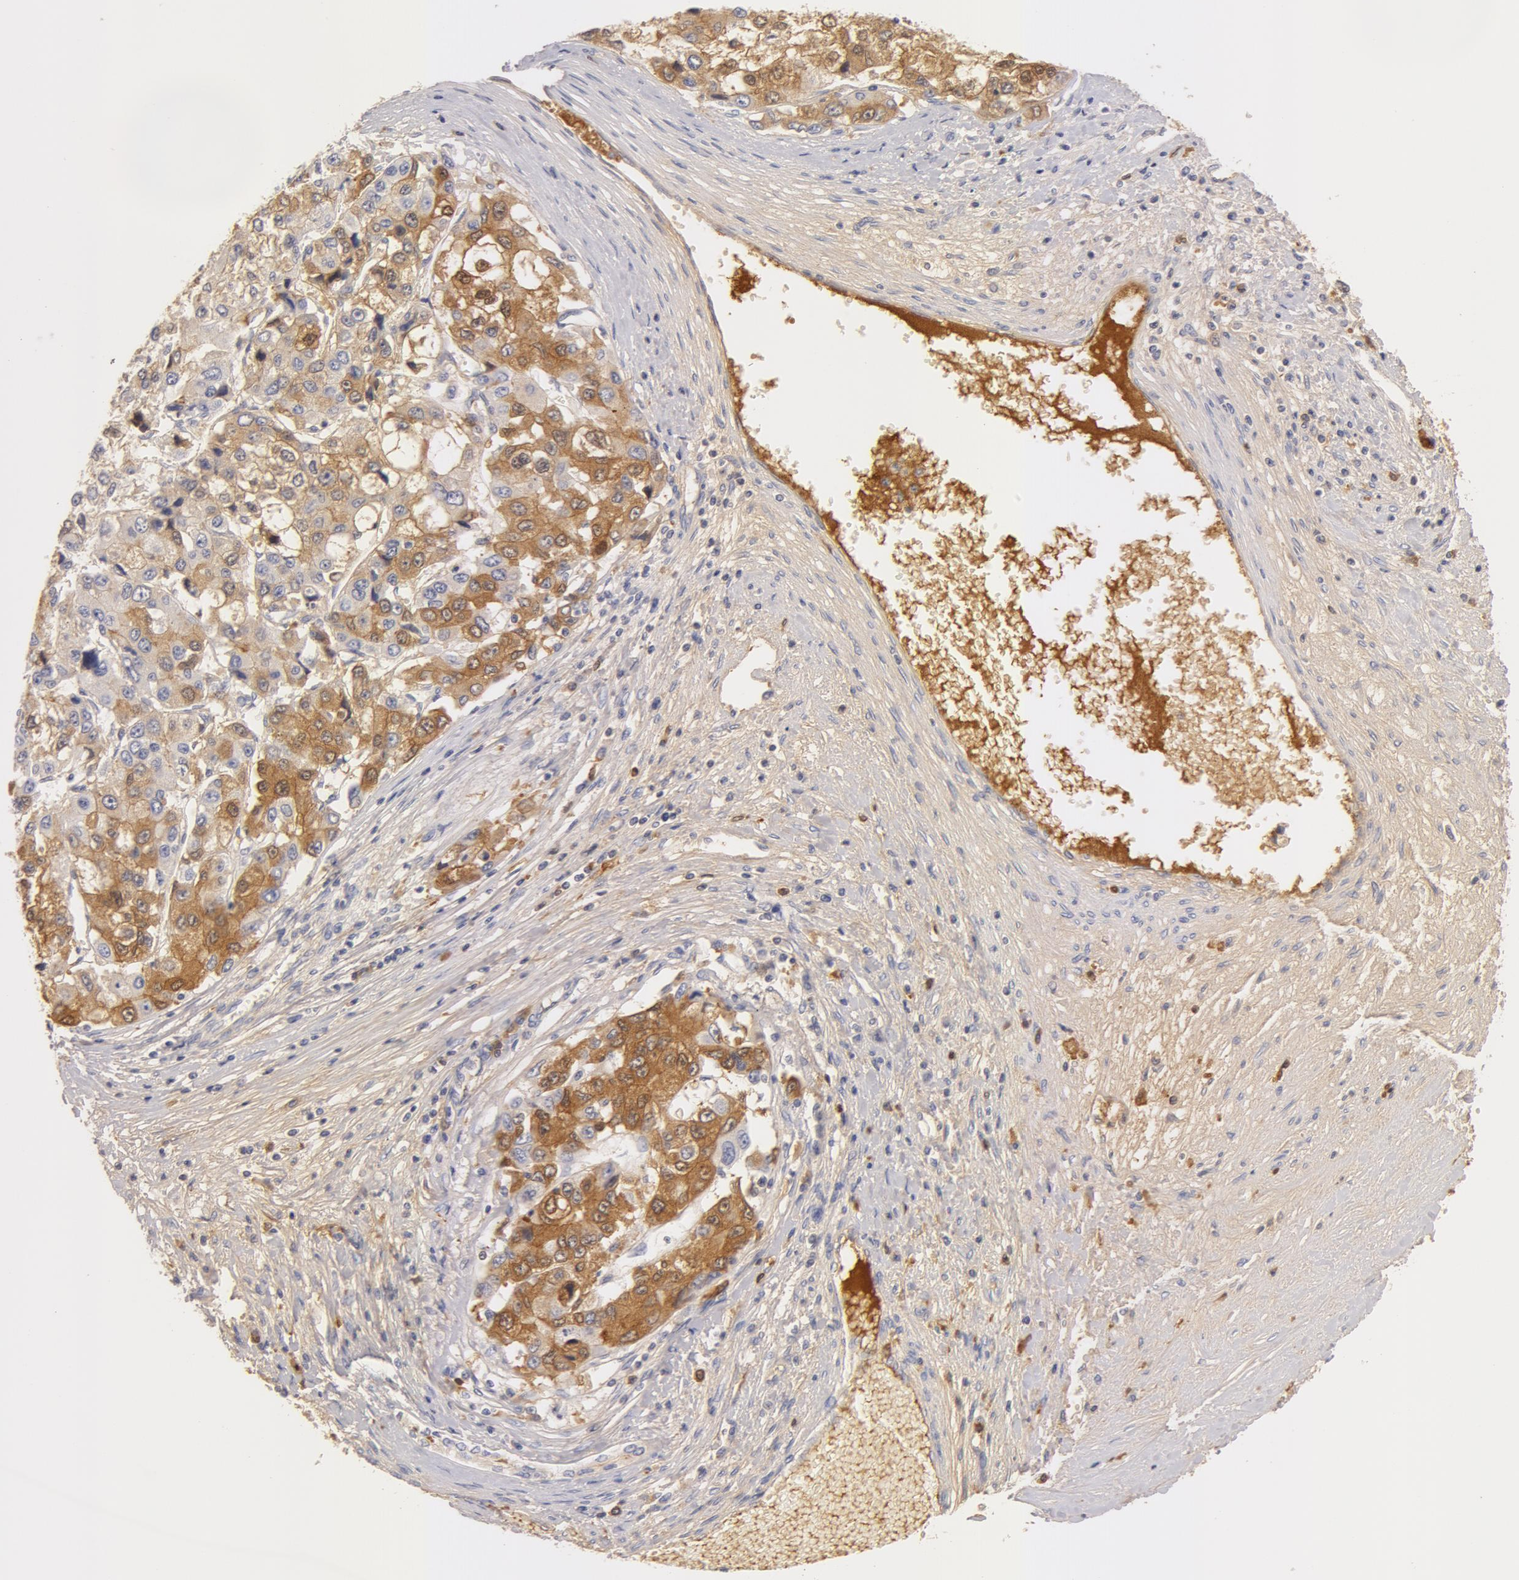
{"staining": {"intensity": "moderate", "quantity": "25%-75%", "location": "cytoplasmic/membranous,nuclear"}, "tissue": "liver cancer", "cell_type": "Tumor cells", "image_type": "cancer", "snomed": [{"axis": "morphology", "description": "Carcinoma, Hepatocellular, NOS"}, {"axis": "topography", "description": "Liver"}], "caption": "Protein staining of liver cancer tissue exhibits moderate cytoplasmic/membranous and nuclear positivity in approximately 25%-75% of tumor cells. (Stains: DAB in brown, nuclei in blue, Microscopy: brightfield microscopy at high magnification).", "gene": "GC", "patient": {"sex": "female", "age": 66}}